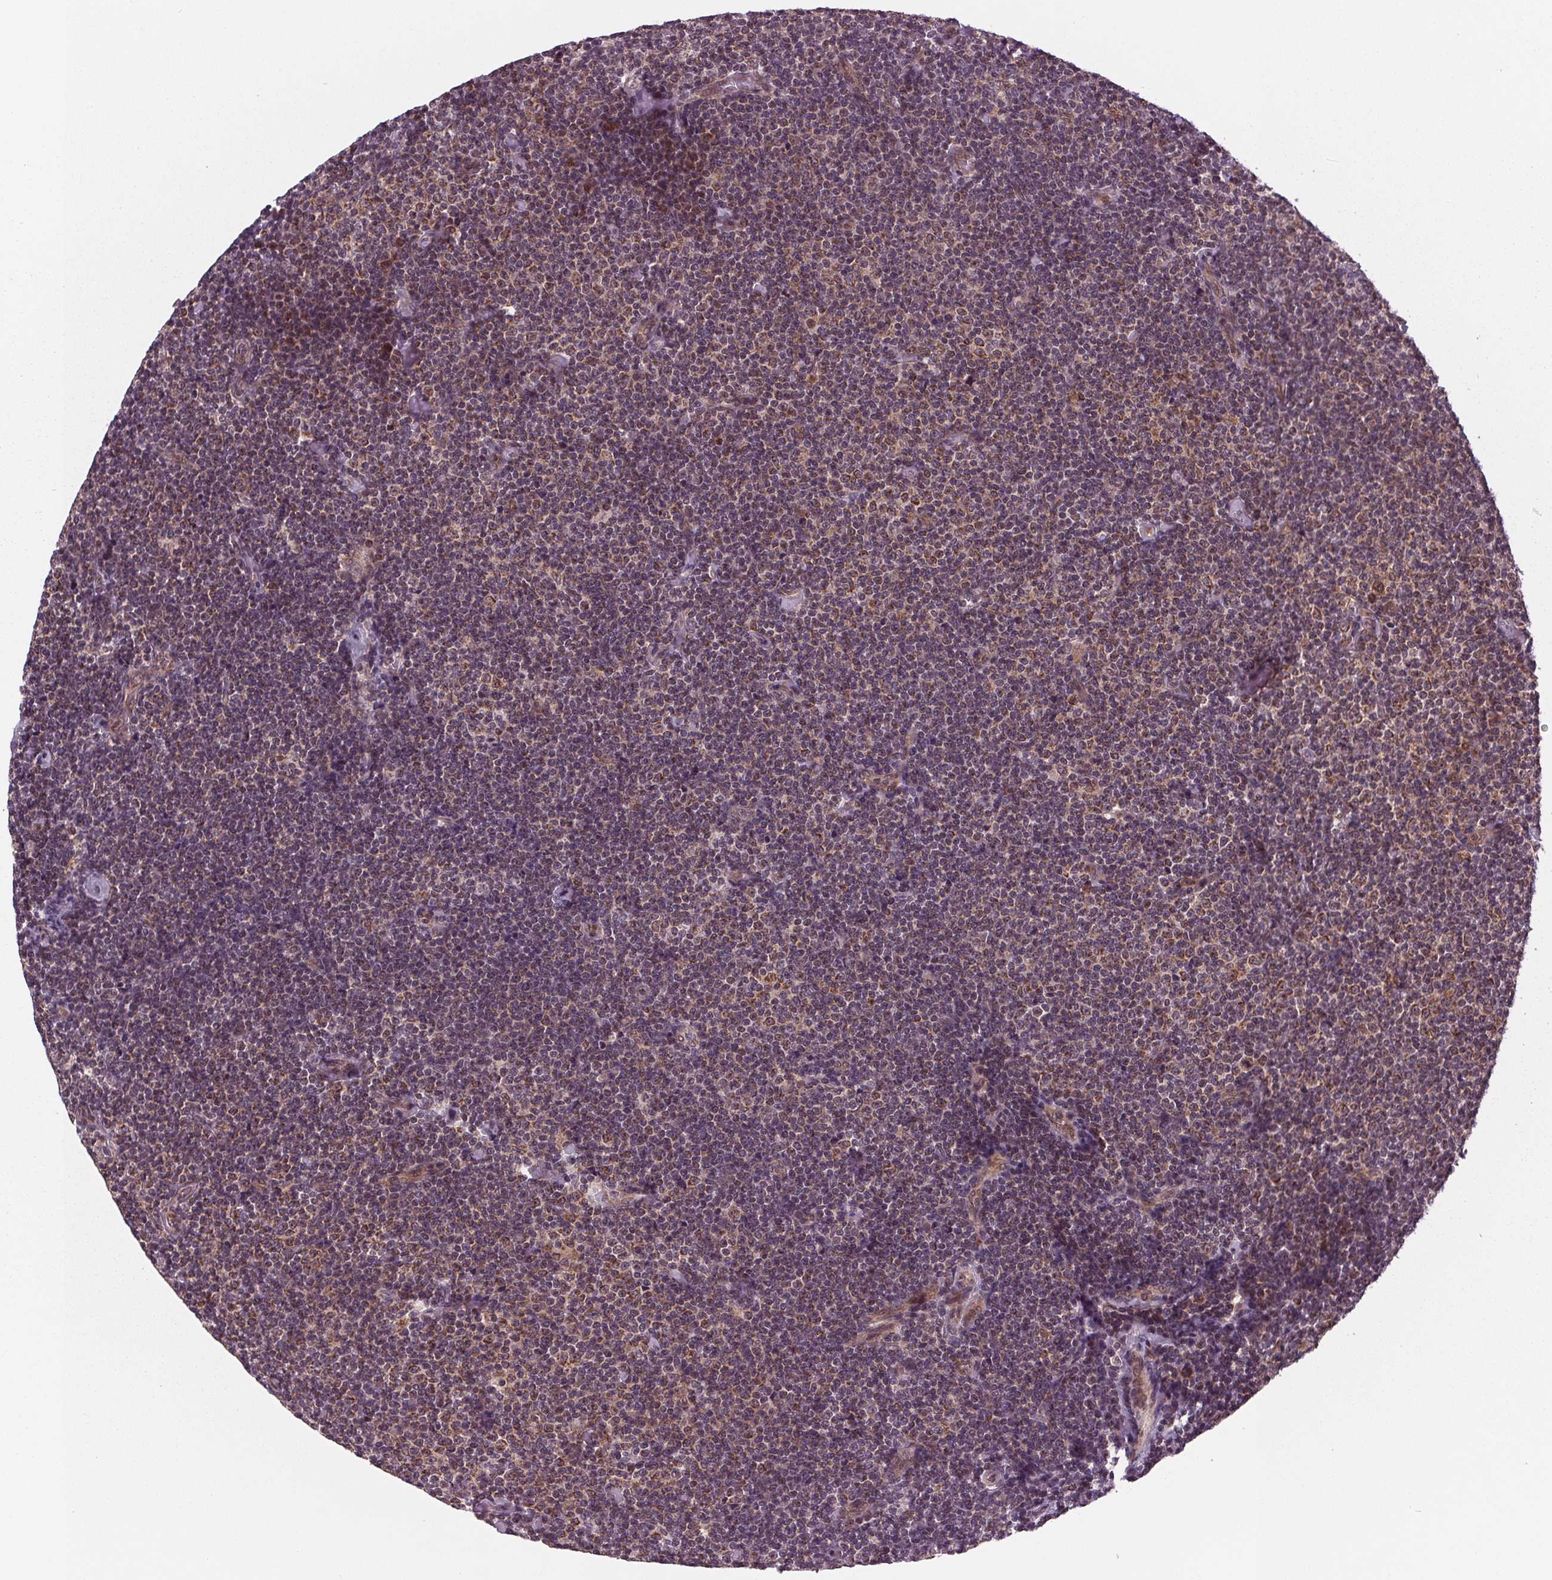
{"staining": {"intensity": "weak", "quantity": "25%-75%", "location": "cytoplasmic/membranous"}, "tissue": "lymphoma", "cell_type": "Tumor cells", "image_type": "cancer", "snomed": [{"axis": "morphology", "description": "Malignant lymphoma, non-Hodgkin's type, Low grade"}, {"axis": "topography", "description": "Lymph node"}], "caption": "This is a photomicrograph of immunohistochemistry staining of low-grade malignant lymphoma, non-Hodgkin's type, which shows weak expression in the cytoplasmic/membranous of tumor cells.", "gene": "STAT3", "patient": {"sex": "male", "age": 81}}